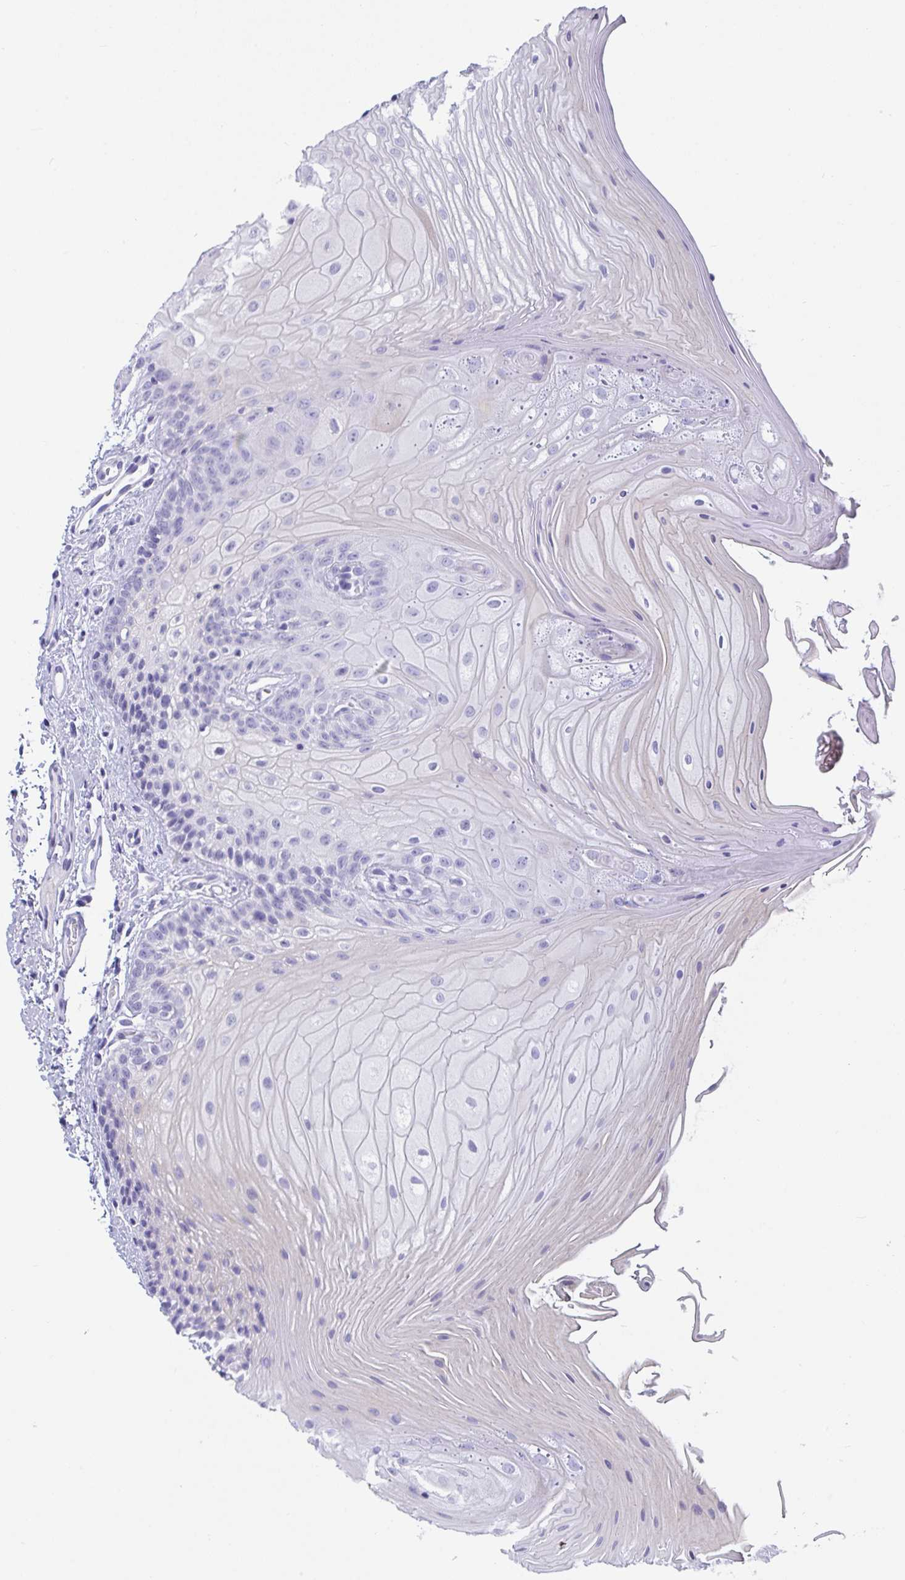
{"staining": {"intensity": "negative", "quantity": "none", "location": "none"}, "tissue": "oral mucosa", "cell_type": "Squamous epithelial cells", "image_type": "normal", "snomed": [{"axis": "morphology", "description": "Normal tissue, NOS"}, {"axis": "topography", "description": "Oral tissue"}, {"axis": "topography", "description": "Tounge, NOS"}, {"axis": "topography", "description": "Head-Neck"}], "caption": "Immunohistochemical staining of unremarkable oral mucosa demonstrates no significant positivity in squamous epithelial cells. The staining was performed using DAB to visualize the protein expression in brown, while the nuclei were stained in blue with hematoxylin (Magnification: 20x).", "gene": "OXLD1", "patient": {"sex": "female", "age": 84}}